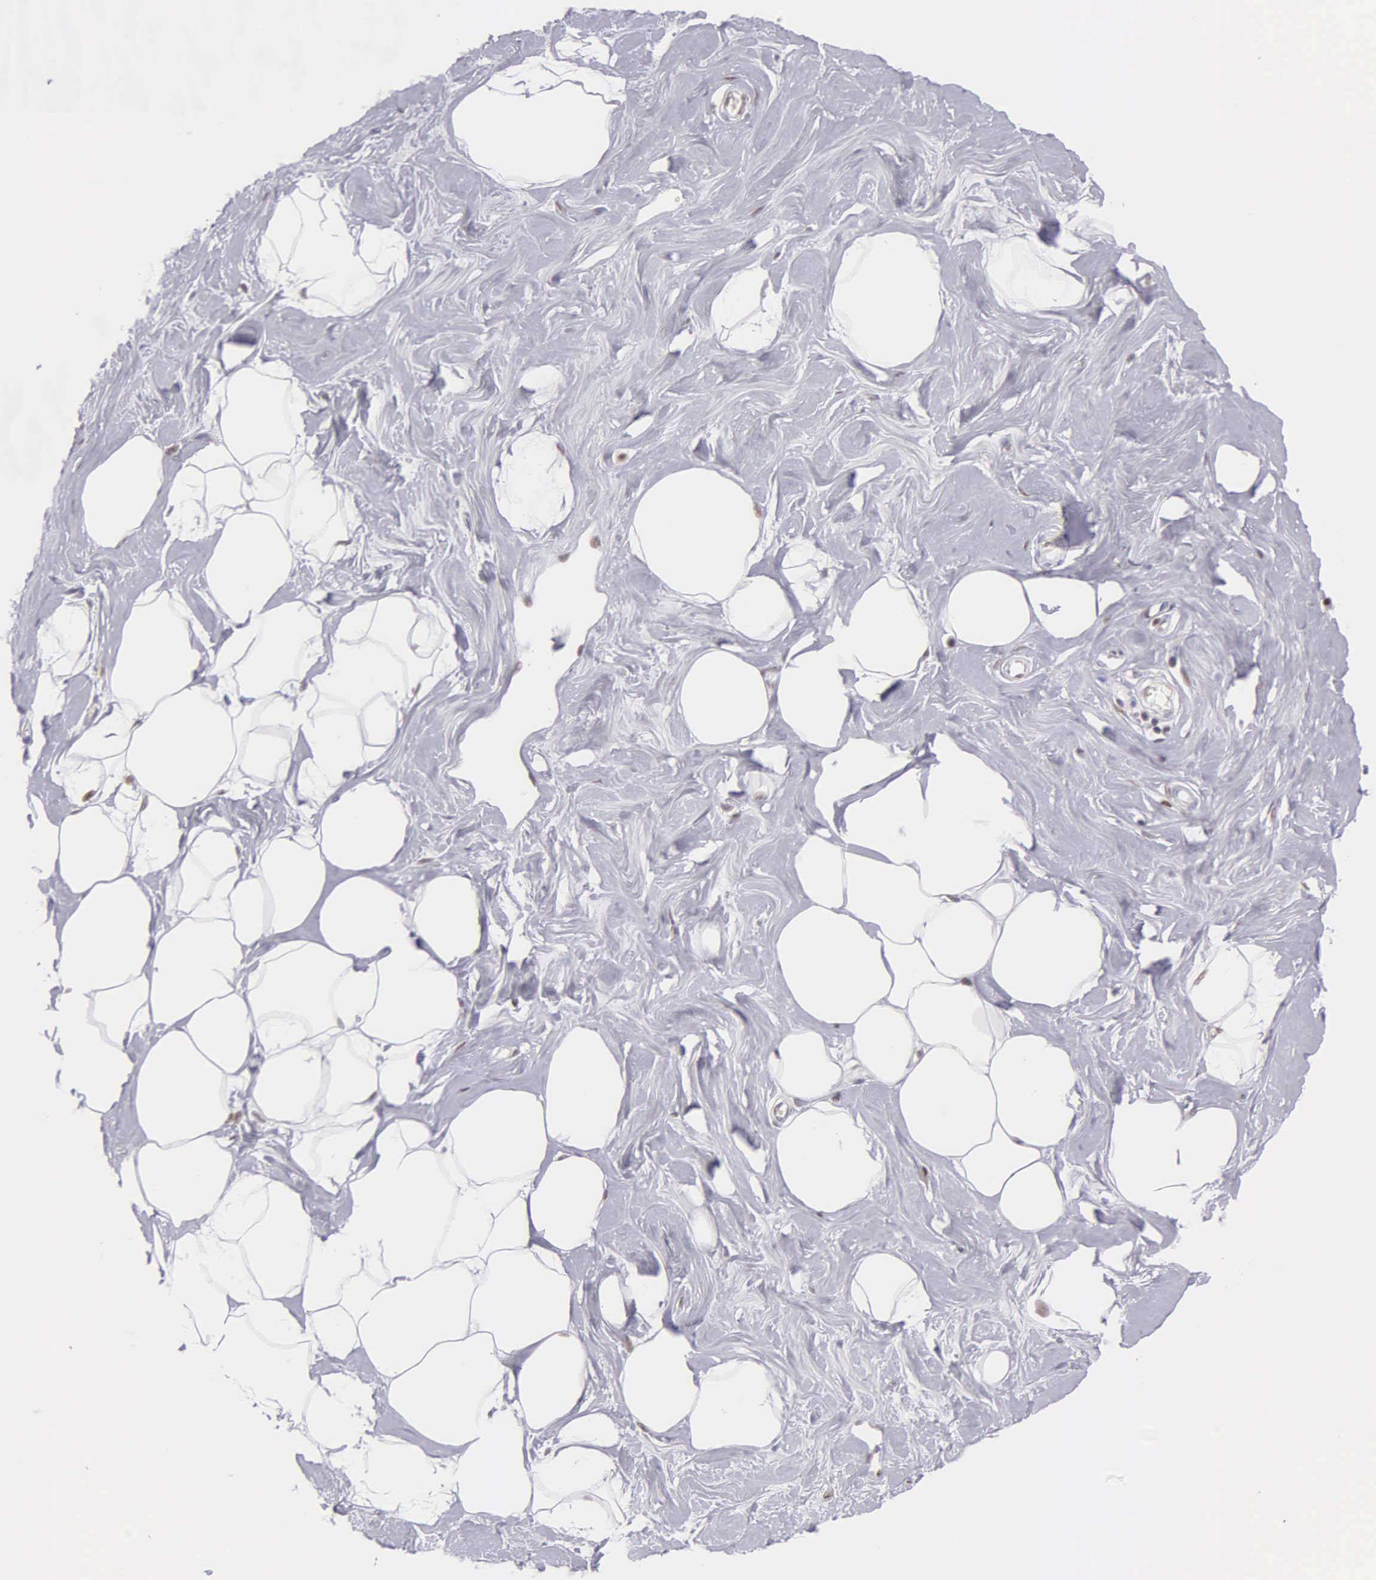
{"staining": {"intensity": "negative", "quantity": "none", "location": "none"}, "tissue": "adipose tissue", "cell_type": "Adipocytes", "image_type": "normal", "snomed": [{"axis": "morphology", "description": "Normal tissue, NOS"}, {"axis": "topography", "description": "Breast"}], "caption": "IHC image of unremarkable human adipose tissue stained for a protein (brown), which demonstrates no staining in adipocytes. (DAB IHC visualized using brightfield microscopy, high magnification).", "gene": "UBR7", "patient": {"sex": "female", "age": 44}}